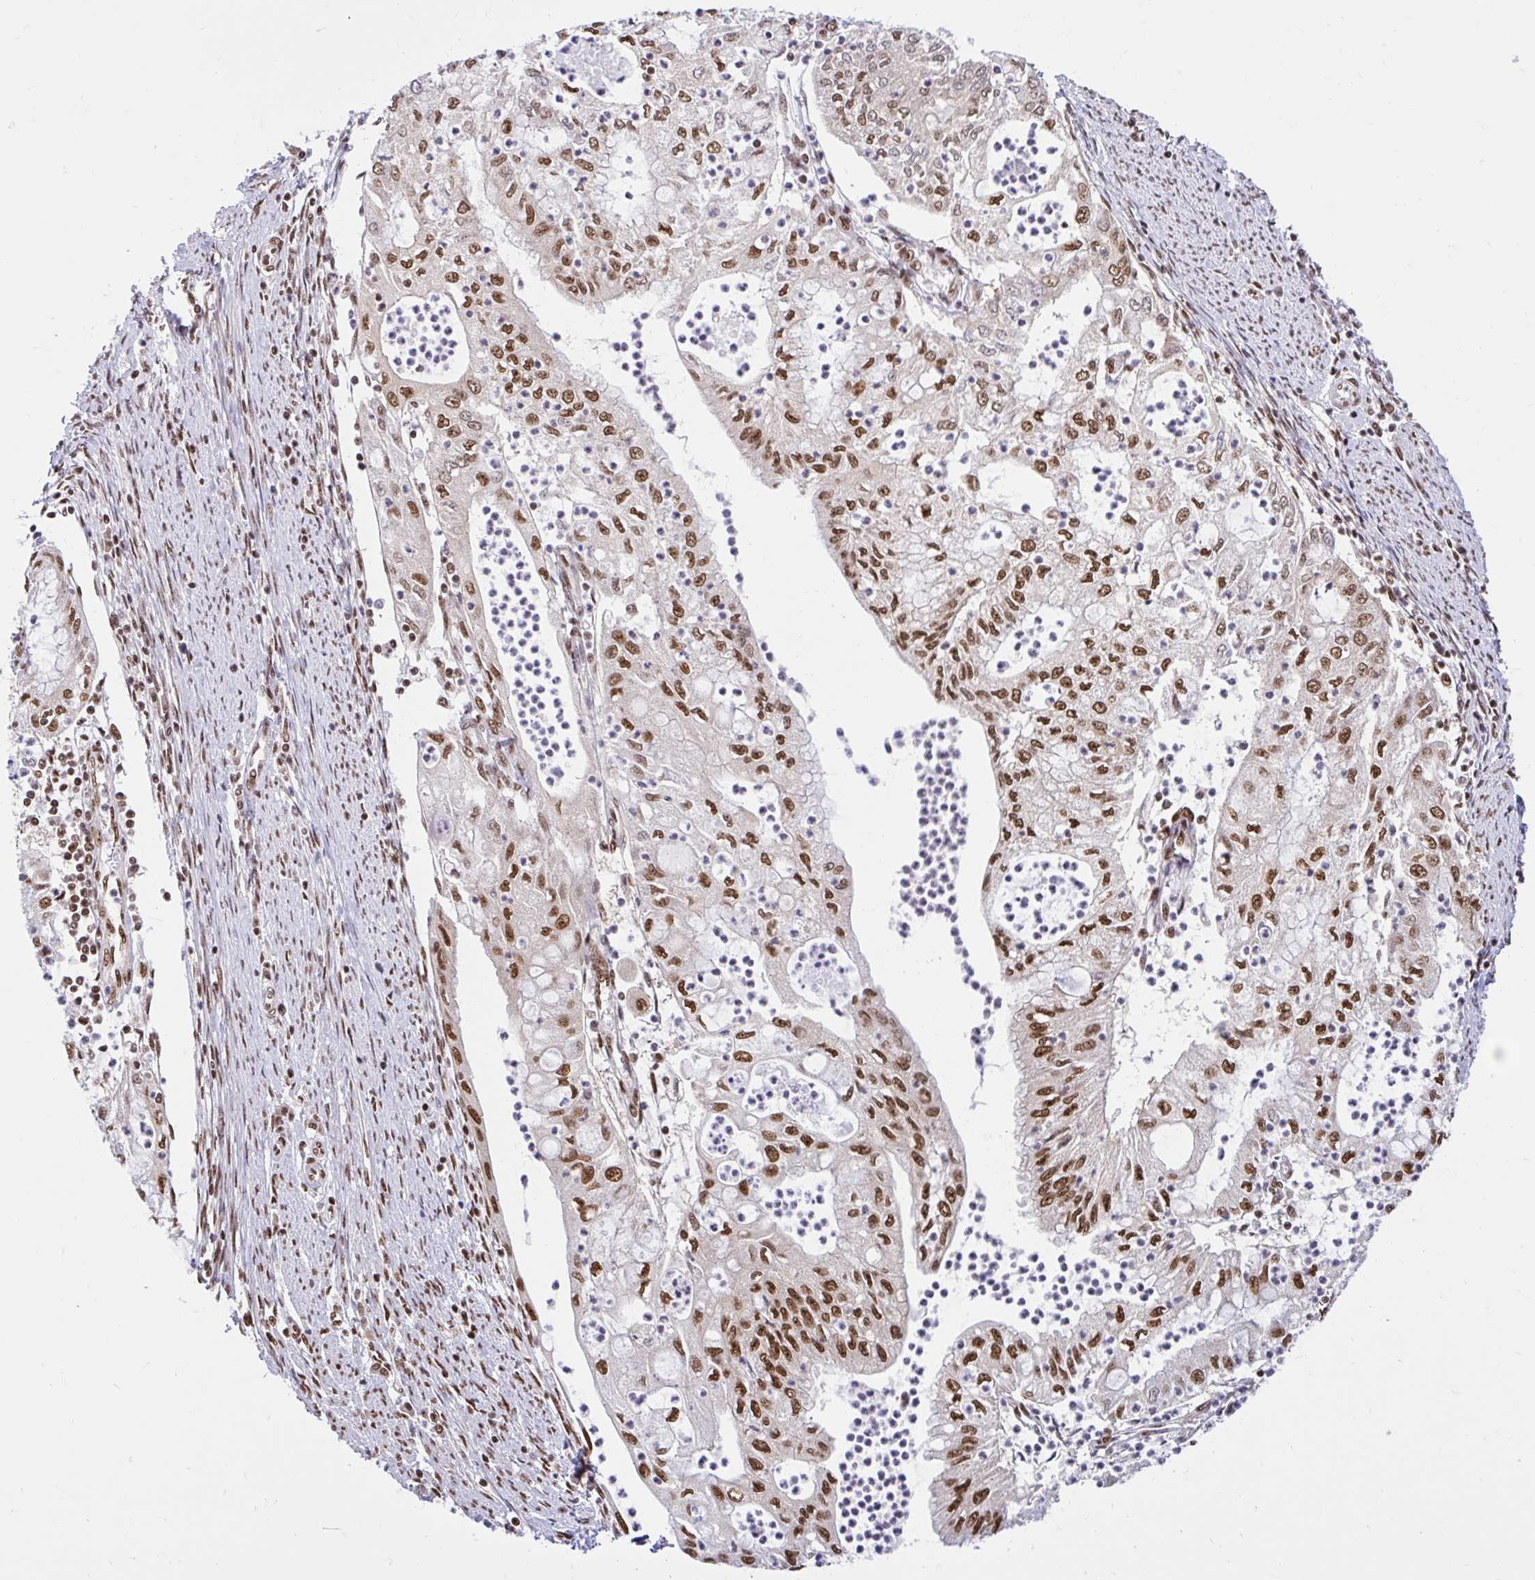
{"staining": {"intensity": "moderate", "quantity": ">75%", "location": "nuclear"}, "tissue": "endometrial cancer", "cell_type": "Tumor cells", "image_type": "cancer", "snomed": [{"axis": "morphology", "description": "Adenocarcinoma, NOS"}, {"axis": "topography", "description": "Endometrium"}], "caption": "Protein staining of endometrial adenocarcinoma tissue demonstrates moderate nuclear staining in about >75% of tumor cells.", "gene": "ABCA9", "patient": {"sex": "female", "age": 75}}